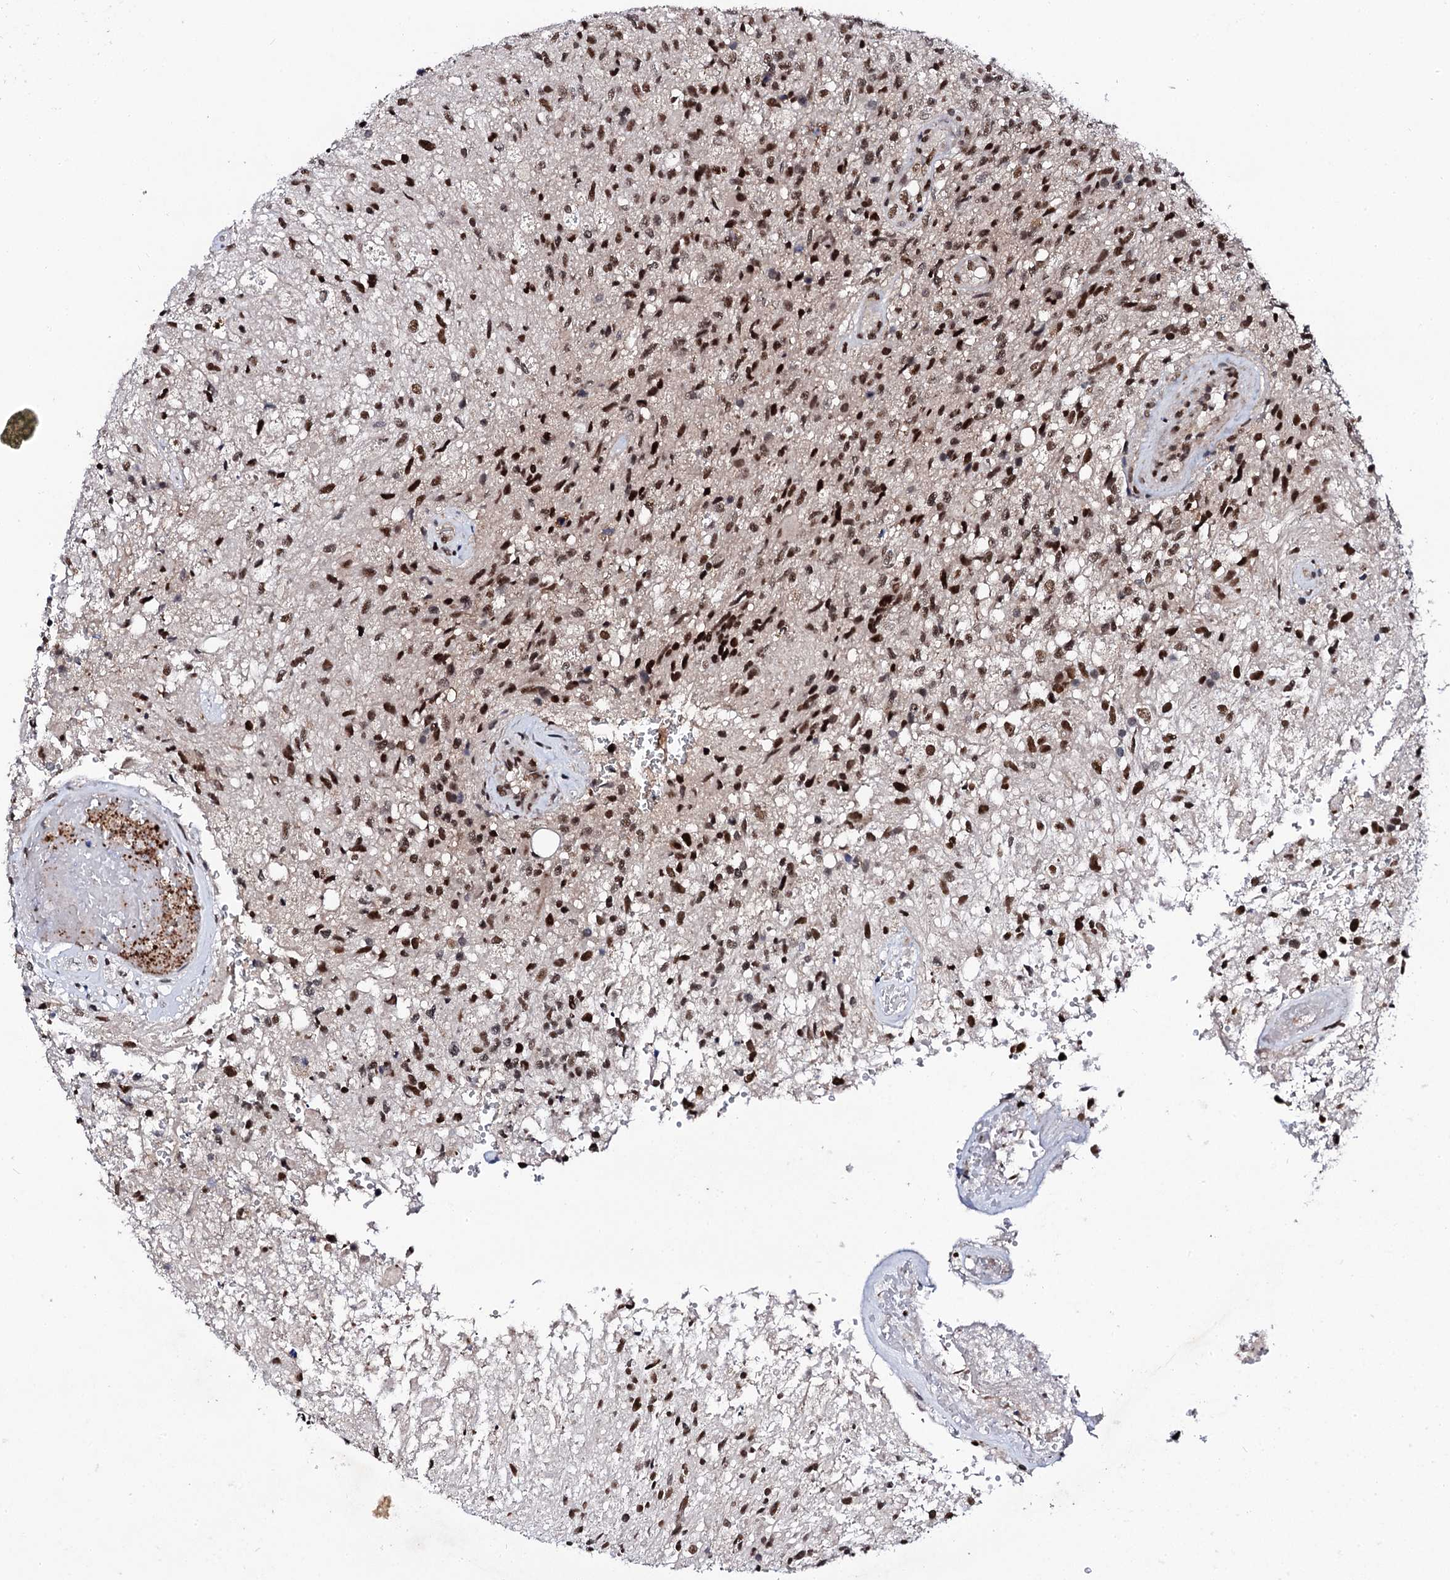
{"staining": {"intensity": "strong", "quantity": ">75%", "location": "nuclear"}, "tissue": "glioma", "cell_type": "Tumor cells", "image_type": "cancer", "snomed": [{"axis": "morphology", "description": "Glioma, malignant, High grade"}, {"axis": "topography", "description": "Brain"}], "caption": "Immunohistochemistry staining of malignant high-grade glioma, which shows high levels of strong nuclear staining in approximately >75% of tumor cells indicating strong nuclear protein positivity. The staining was performed using DAB (brown) for protein detection and nuclei were counterstained in hematoxylin (blue).", "gene": "CSTF3", "patient": {"sex": "male", "age": 56}}